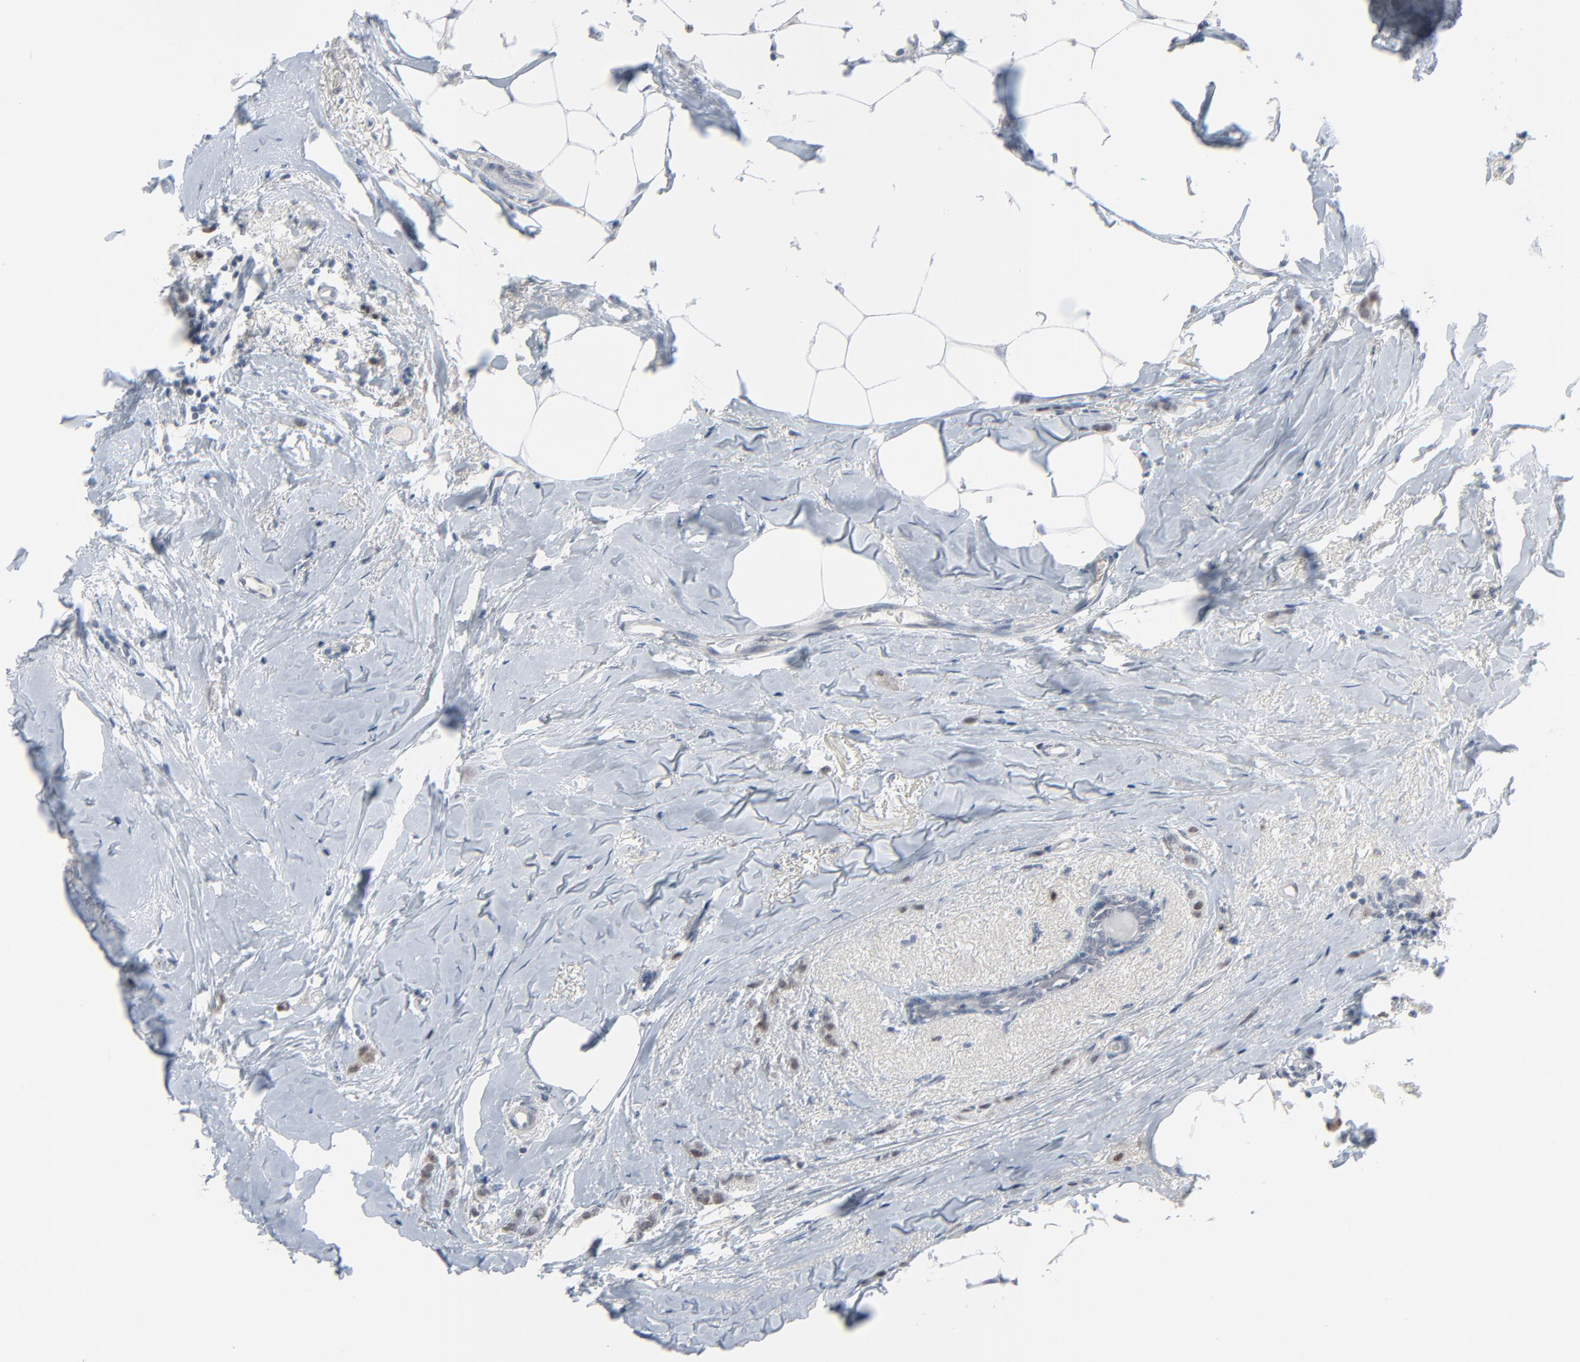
{"staining": {"intensity": "moderate", "quantity": ">75%", "location": "nuclear"}, "tissue": "breast cancer", "cell_type": "Tumor cells", "image_type": "cancer", "snomed": [{"axis": "morphology", "description": "Lobular carcinoma"}, {"axis": "topography", "description": "Breast"}], "caption": "A high-resolution image shows immunohistochemistry staining of lobular carcinoma (breast), which reveals moderate nuclear expression in about >75% of tumor cells.", "gene": "SAGE1", "patient": {"sex": "female", "age": 55}}